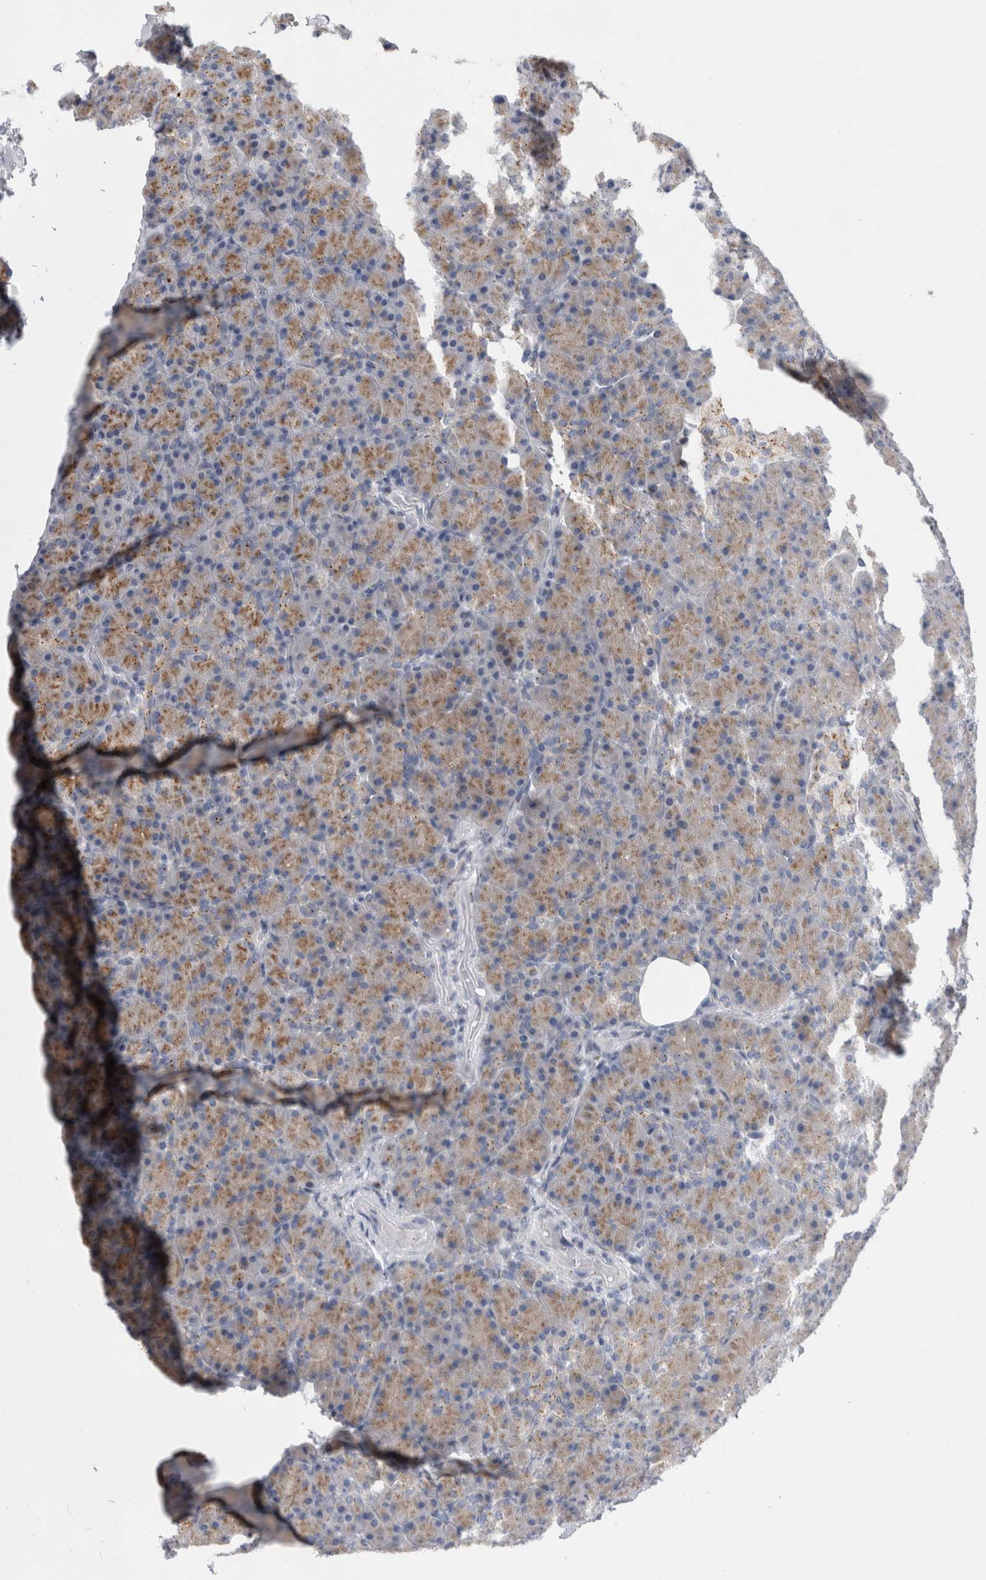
{"staining": {"intensity": "weak", "quantity": ">75%", "location": "cytoplasmic/membranous"}, "tissue": "pancreas", "cell_type": "Exocrine glandular cells", "image_type": "normal", "snomed": [{"axis": "morphology", "description": "Normal tissue, NOS"}, {"axis": "topography", "description": "Pancreas"}], "caption": "A high-resolution histopathology image shows IHC staining of normal pancreas, which exhibits weak cytoplasmic/membranous expression in approximately >75% of exocrine glandular cells. Nuclei are stained in blue.", "gene": "AKAP9", "patient": {"sex": "female", "age": 43}}